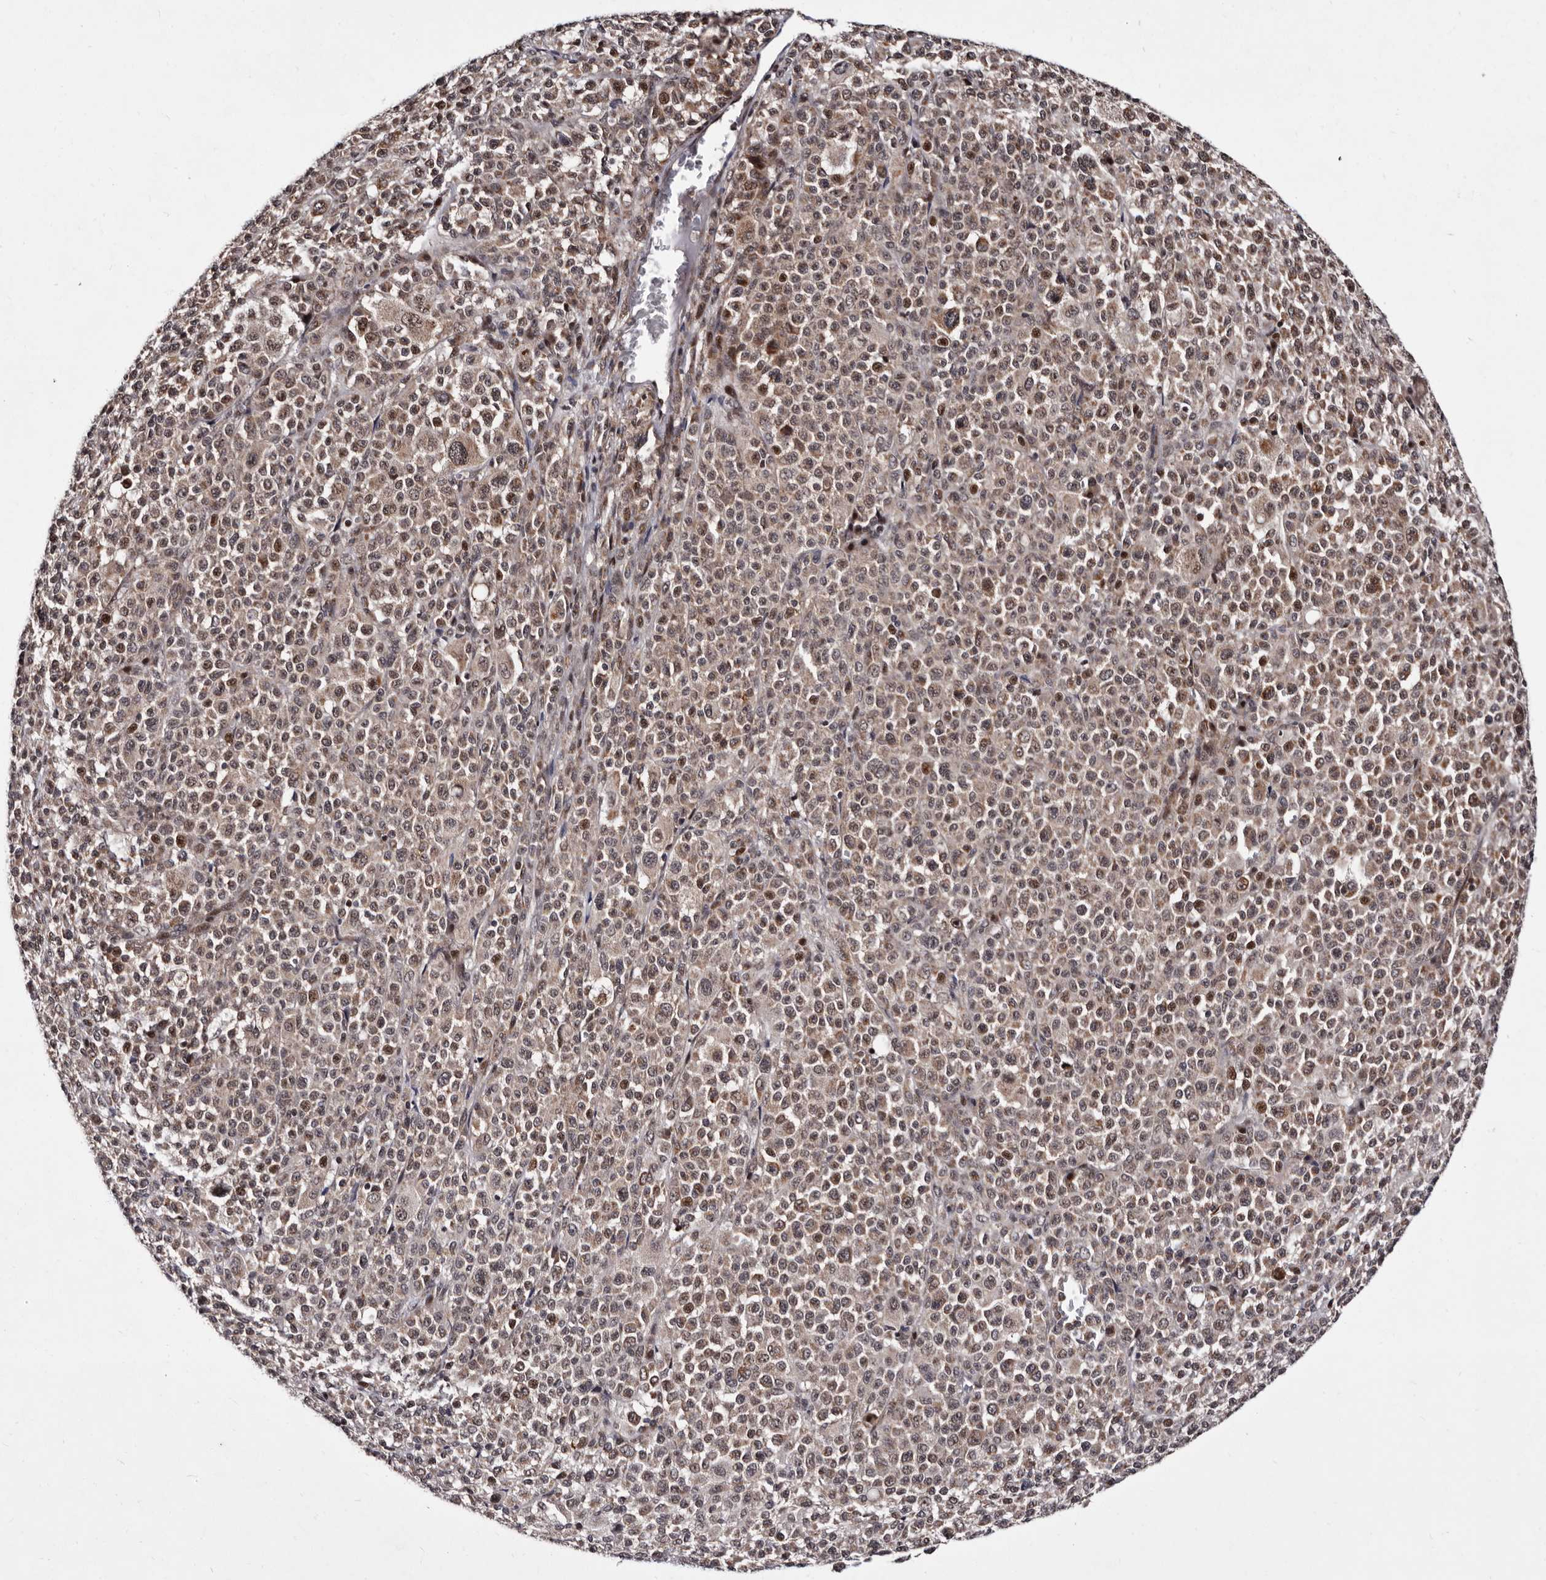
{"staining": {"intensity": "weak", "quantity": ">75%", "location": "cytoplasmic/membranous,nuclear"}, "tissue": "melanoma", "cell_type": "Tumor cells", "image_type": "cancer", "snomed": [{"axis": "morphology", "description": "Malignant melanoma, Metastatic site"}, {"axis": "topography", "description": "Skin"}], "caption": "Melanoma stained for a protein shows weak cytoplasmic/membranous and nuclear positivity in tumor cells. (IHC, brightfield microscopy, high magnification).", "gene": "TNKS", "patient": {"sex": "female", "age": 74}}